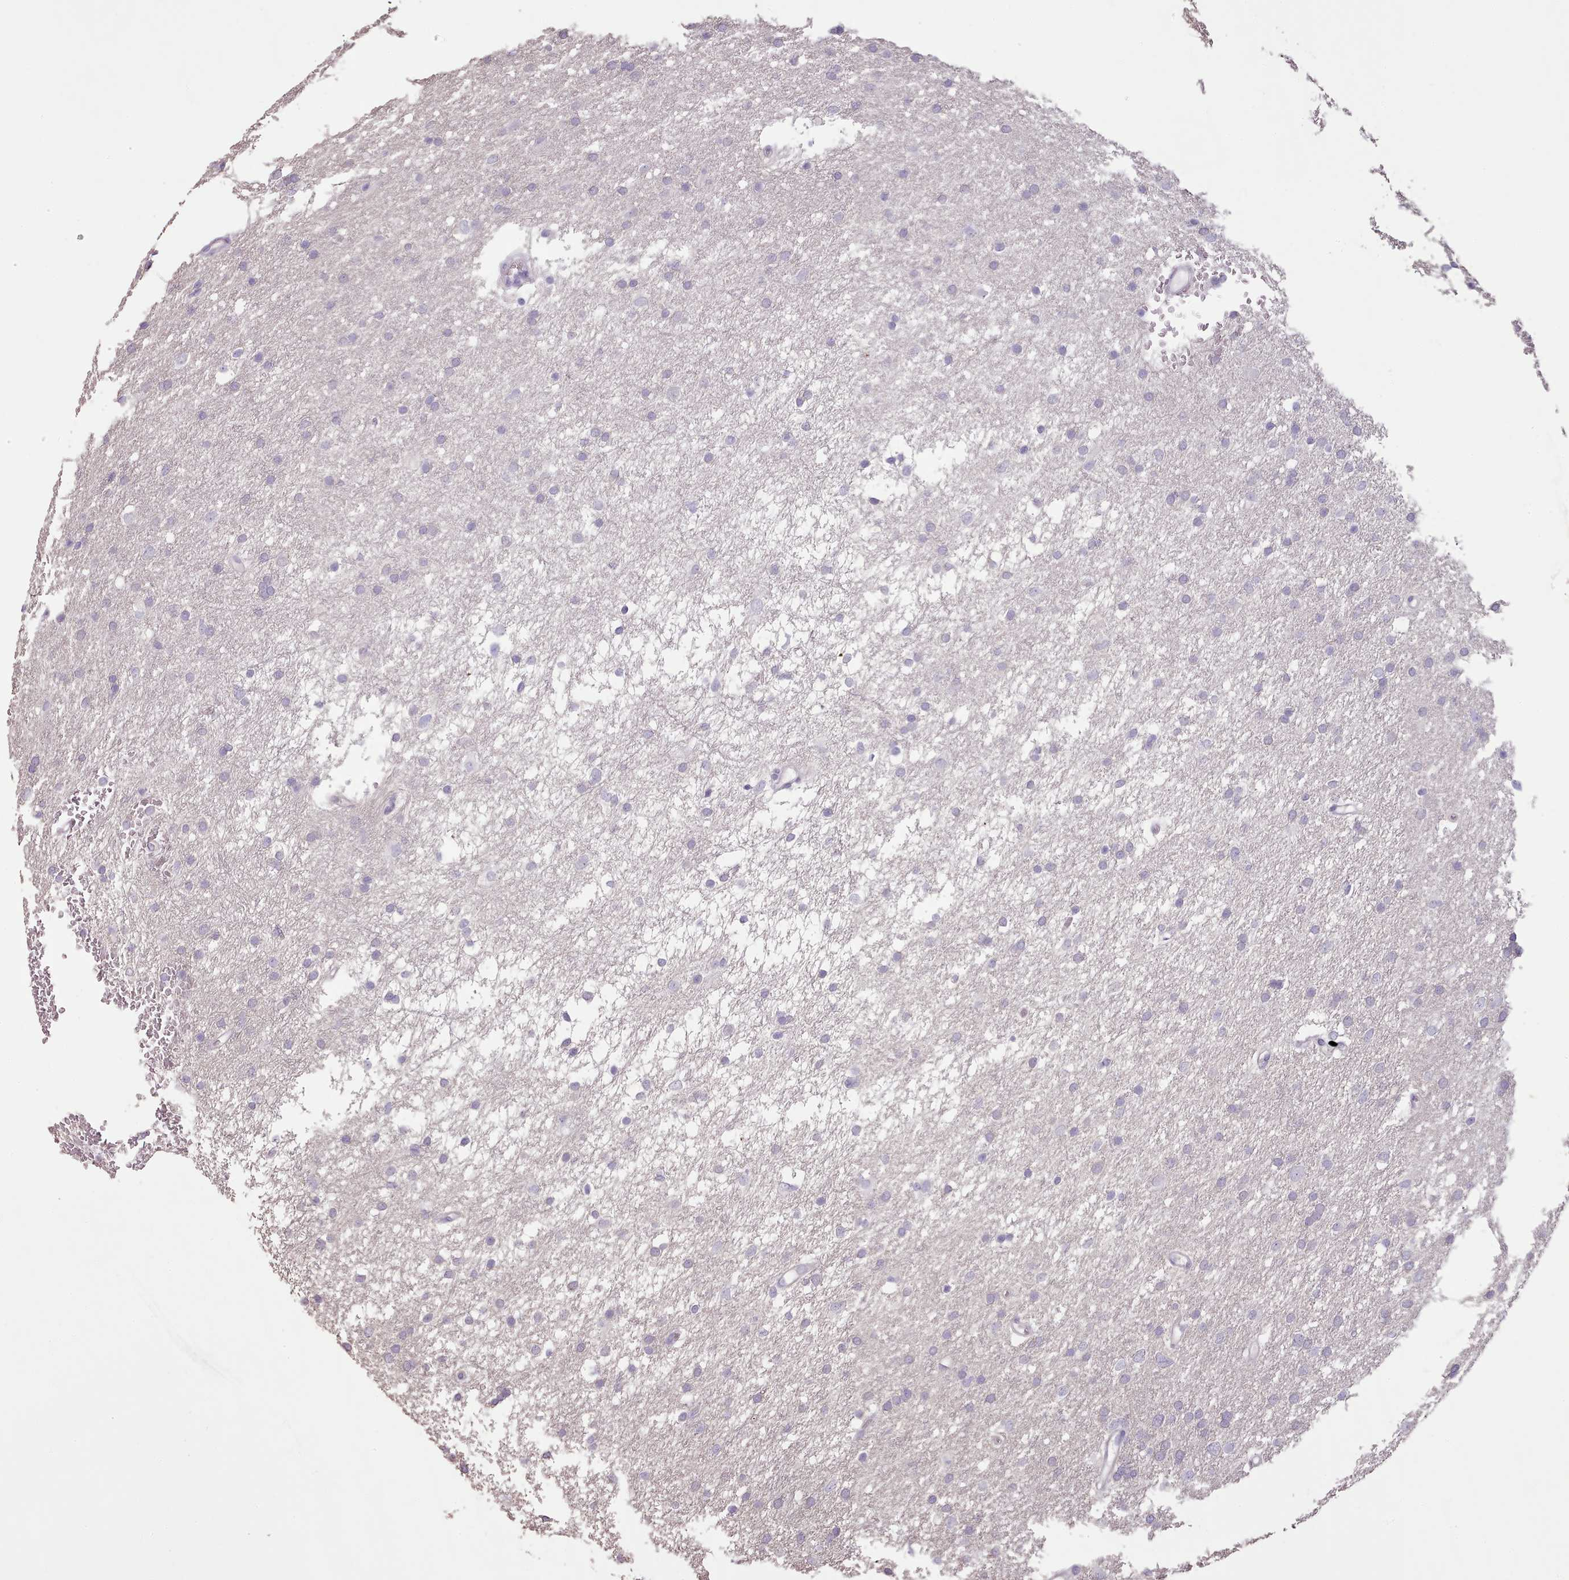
{"staining": {"intensity": "negative", "quantity": "none", "location": "none"}, "tissue": "glioma", "cell_type": "Tumor cells", "image_type": "cancer", "snomed": [{"axis": "morphology", "description": "Glioma, malignant, High grade"}, {"axis": "topography", "description": "Cerebral cortex"}], "caption": "There is no significant expression in tumor cells of glioma. (DAB (3,3'-diaminobenzidine) immunohistochemistry (IHC), high magnification).", "gene": "BLOC1S2", "patient": {"sex": "female", "age": 36}}